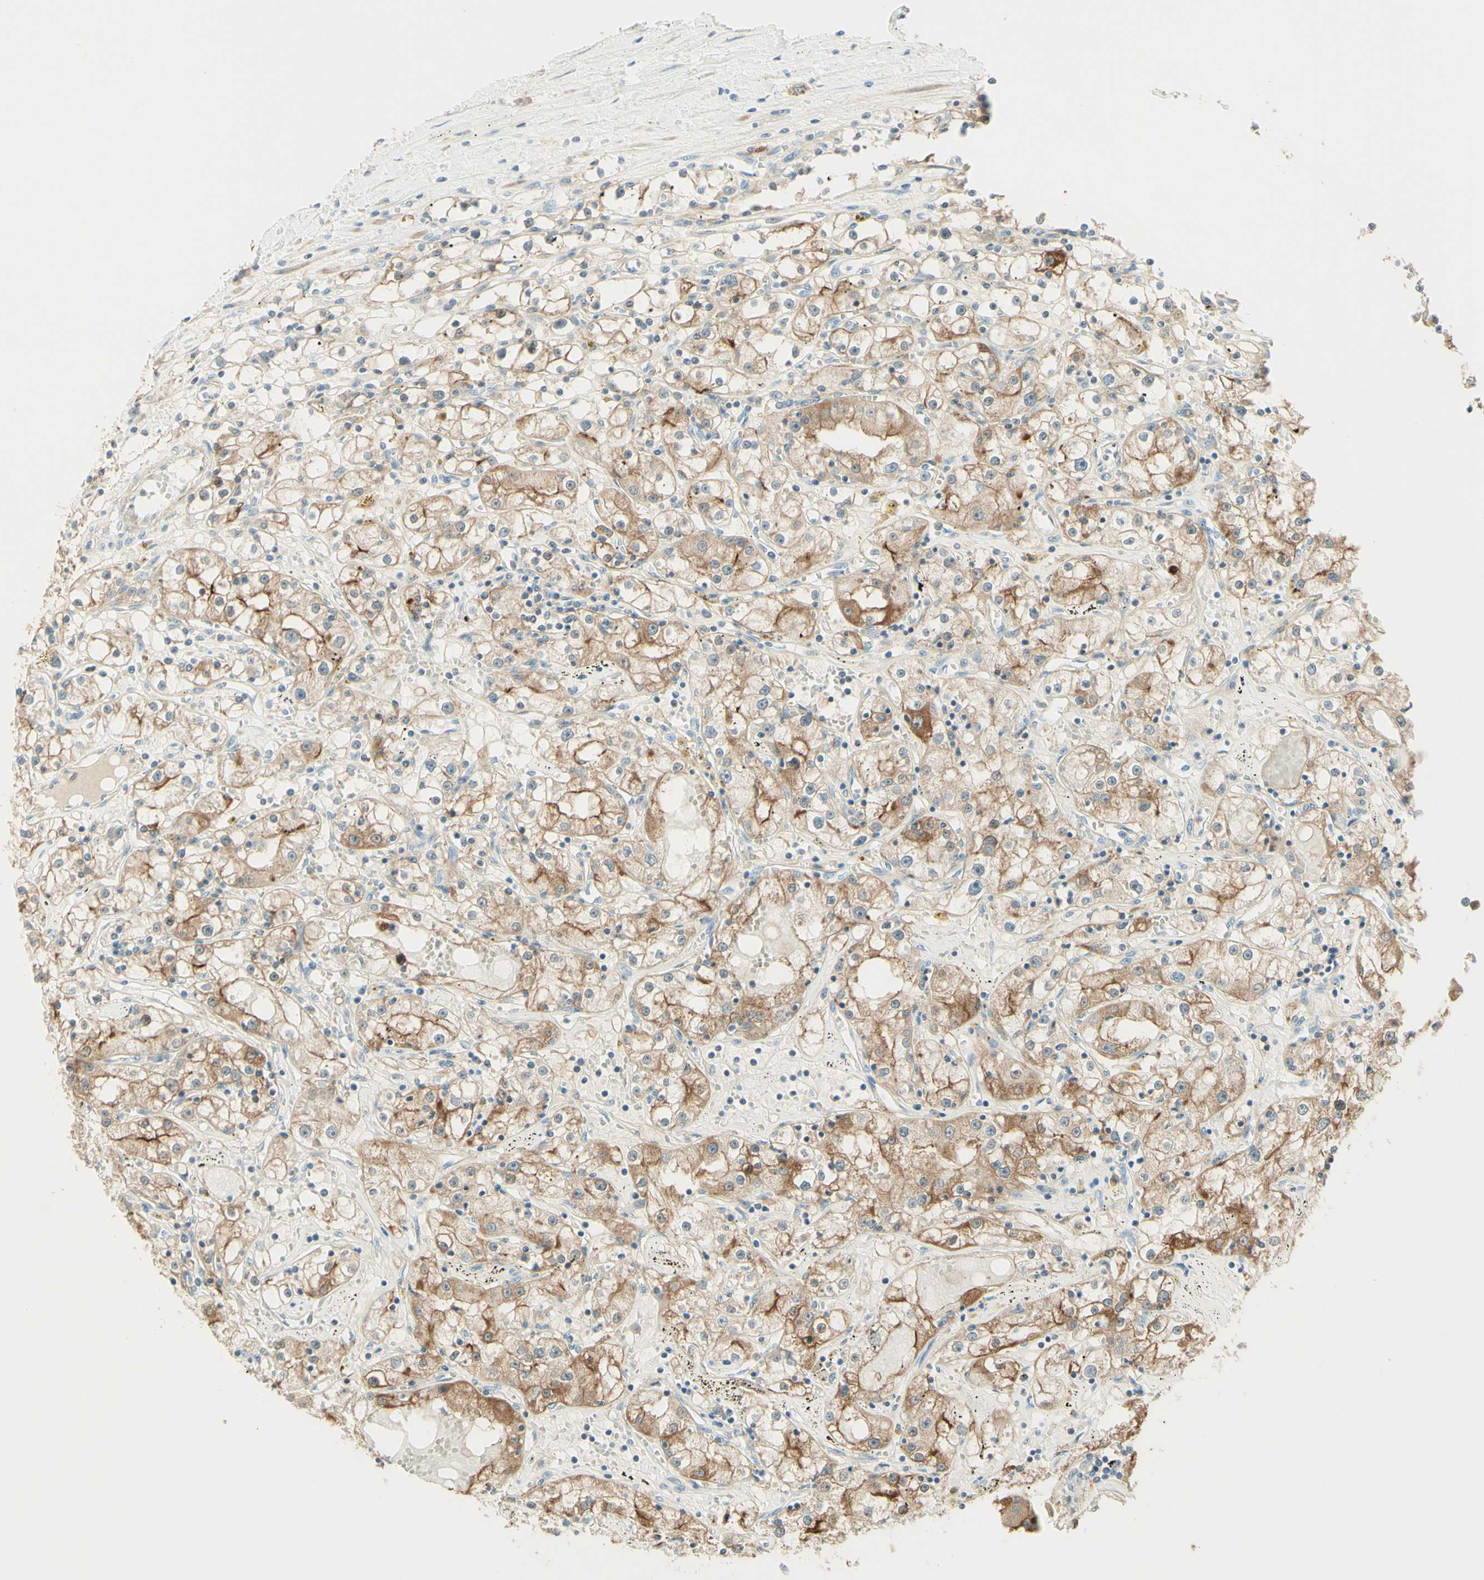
{"staining": {"intensity": "moderate", "quantity": "25%-75%", "location": "cytoplasmic/membranous"}, "tissue": "renal cancer", "cell_type": "Tumor cells", "image_type": "cancer", "snomed": [{"axis": "morphology", "description": "Adenocarcinoma, NOS"}, {"axis": "topography", "description": "Kidney"}], "caption": "Brown immunohistochemical staining in human adenocarcinoma (renal) demonstrates moderate cytoplasmic/membranous positivity in approximately 25%-75% of tumor cells.", "gene": "PROM1", "patient": {"sex": "male", "age": 56}}